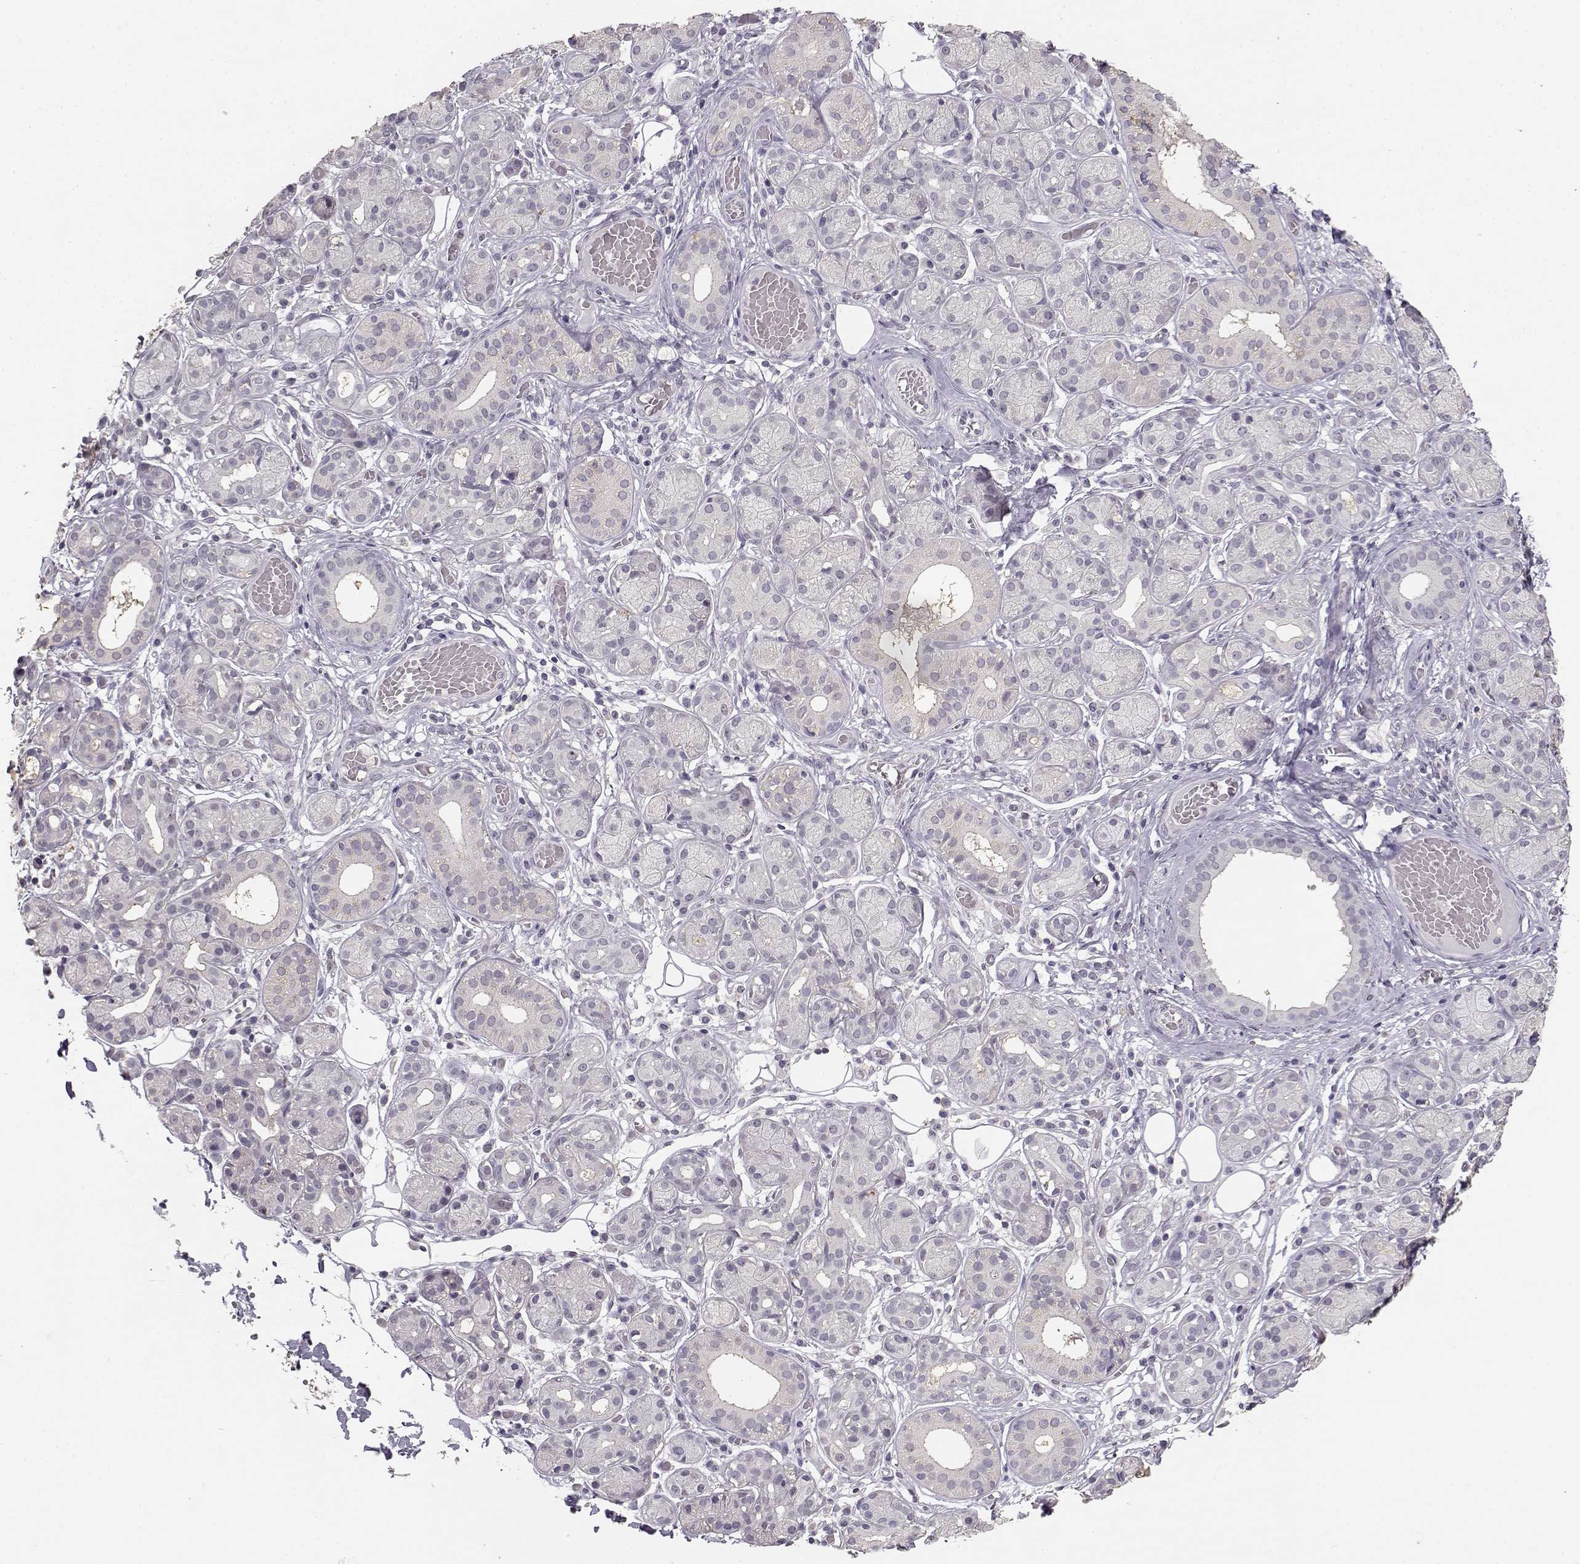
{"staining": {"intensity": "negative", "quantity": "none", "location": "none"}, "tissue": "salivary gland", "cell_type": "Glandular cells", "image_type": "normal", "snomed": [{"axis": "morphology", "description": "Normal tissue, NOS"}, {"axis": "topography", "description": "Salivary gland"}, {"axis": "topography", "description": "Peripheral nerve tissue"}], "caption": "High magnification brightfield microscopy of normal salivary gland stained with DAB (3,3'-diaminobenzidine) (brown) and counterstained with hematoxylin (blue): glandular cells show no significant positivity.", "gene": "UROC1", "patient": {"sex": "male", "age": 71}}